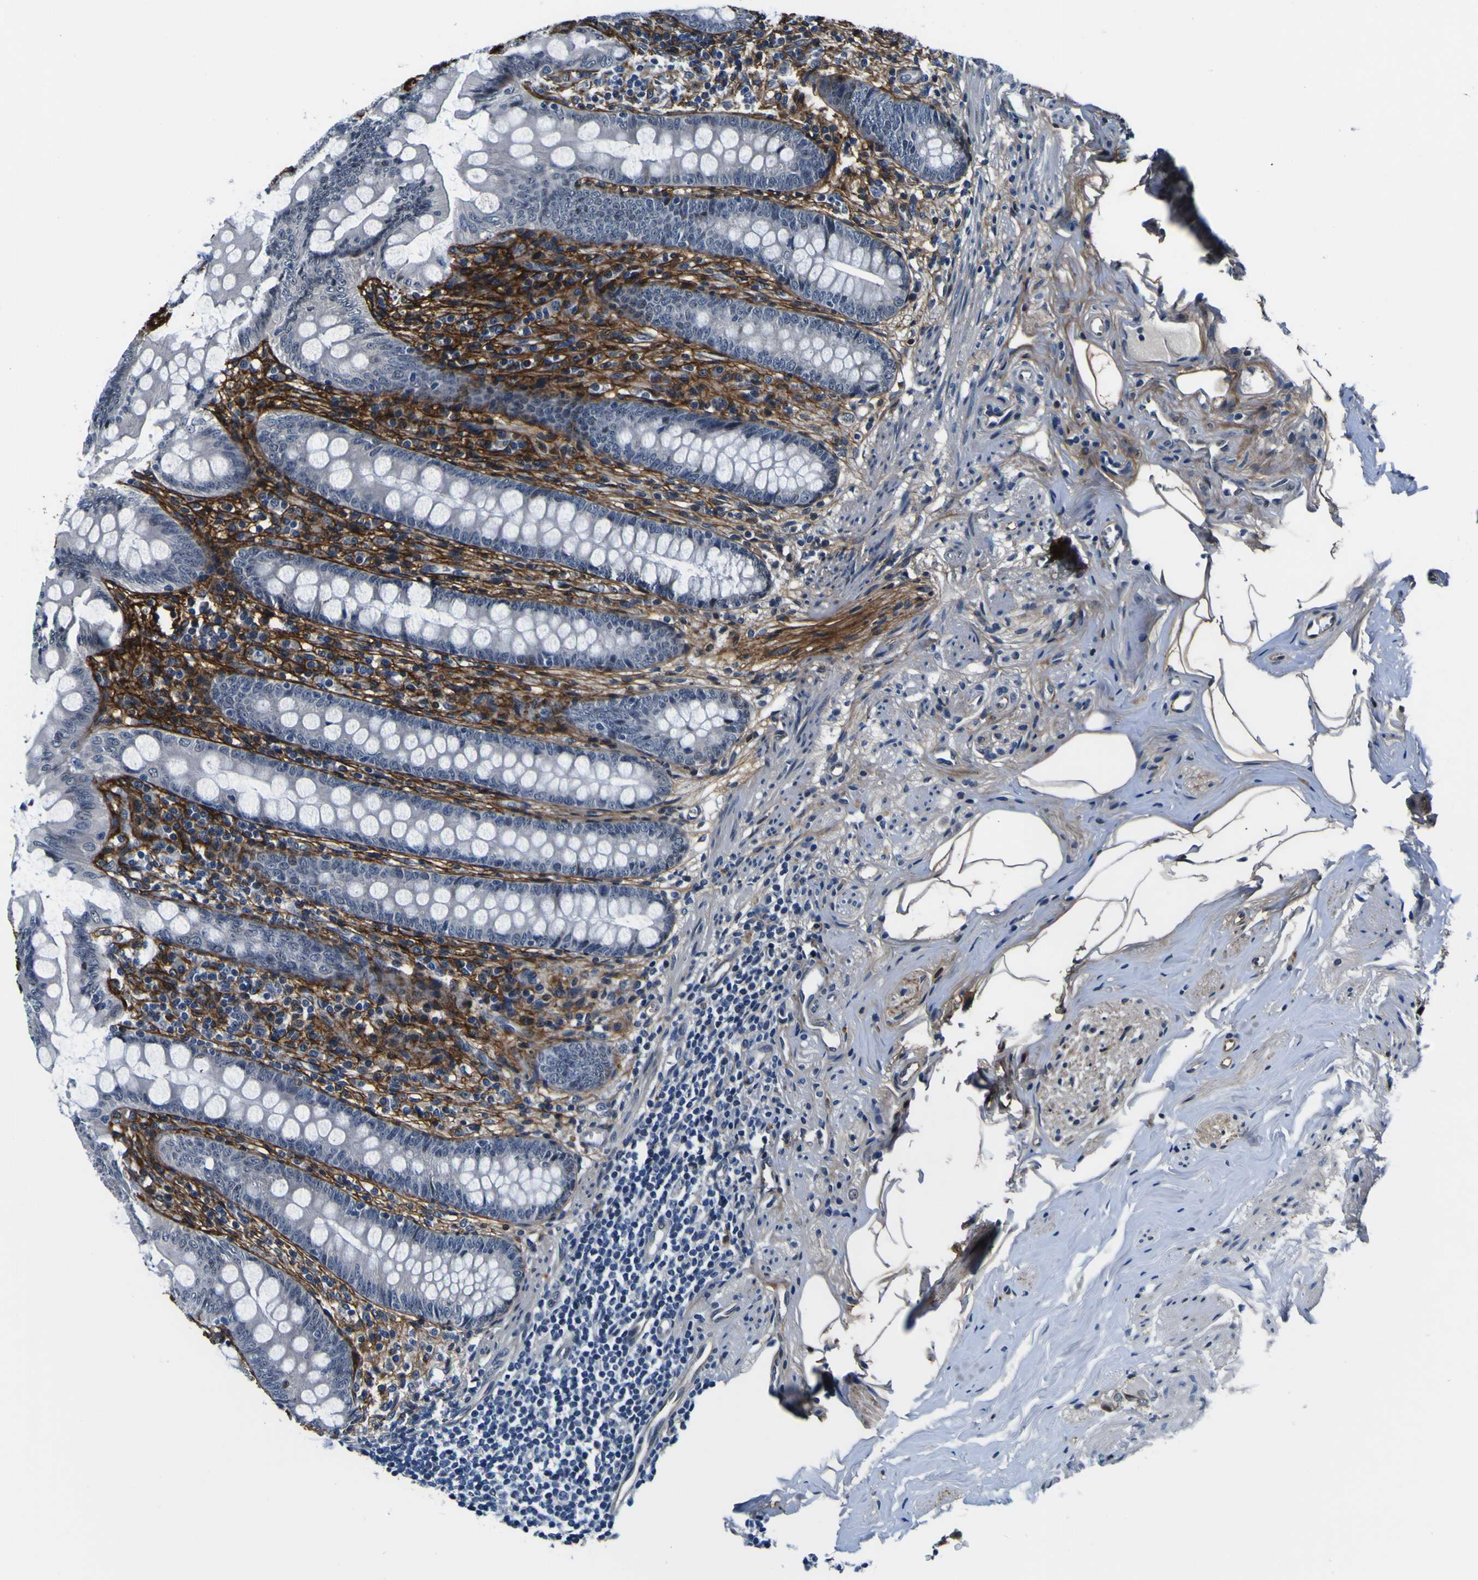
{"staining": {"intensity": "weak", "quantity": "<25%", "location": "cytoplasmic/membranous"}, "tissue": "appendix", "cell_type": "Glandular cells", "image_type": "normal", "snomed": [{"axis": "morphology", "description": "Normal tissue, NOS"}, {"axis": "topography", "description": "Appendix"}], "caption": "Micrograph shows no protein expression in glandular cells of benign appendix.", "gene": "POSTN", "patient": {"sex": "female", "age": 77}}